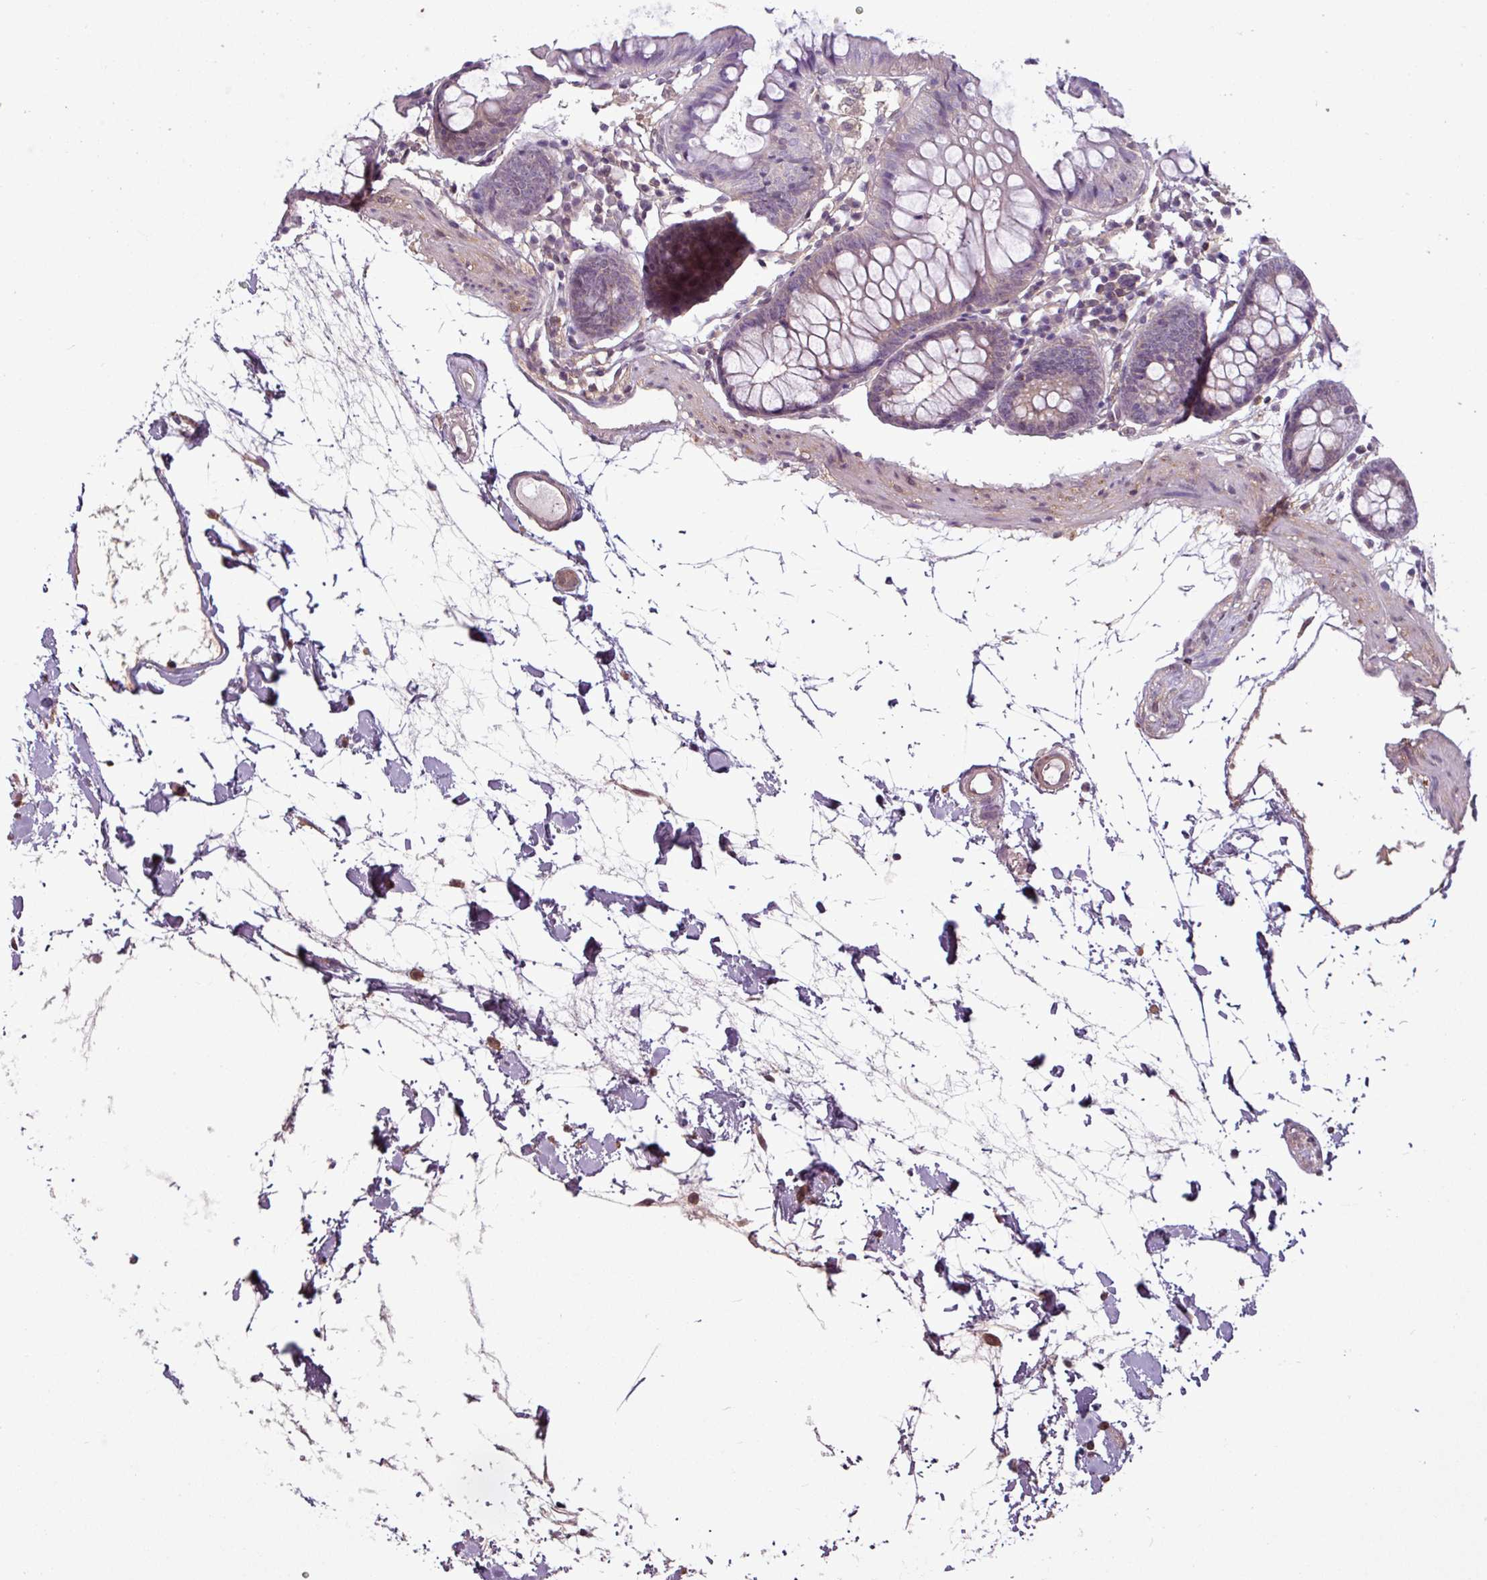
{"staining": {"intensity": "weak", "quantity": ">75%", "location": "cytoplasmic/membranous"}, "tissue": "colon", "cell_type": "Endothelial cells", "image_type": "normal", "snomed": [{"axis": "morphology", "description": "Normal tissue, NOS"}, {"axis": "topography", "description": "Colon"}], "caption": "IHC photomicrograph of unremarkable human colon stained for a protein (brown), which demonstrates low levels of weak cytoplasmic/membranous positivity in about >75% of endothelial cells.", "gene": "SH3BGRL", "patient": {"sex": "female", "age": 84}}